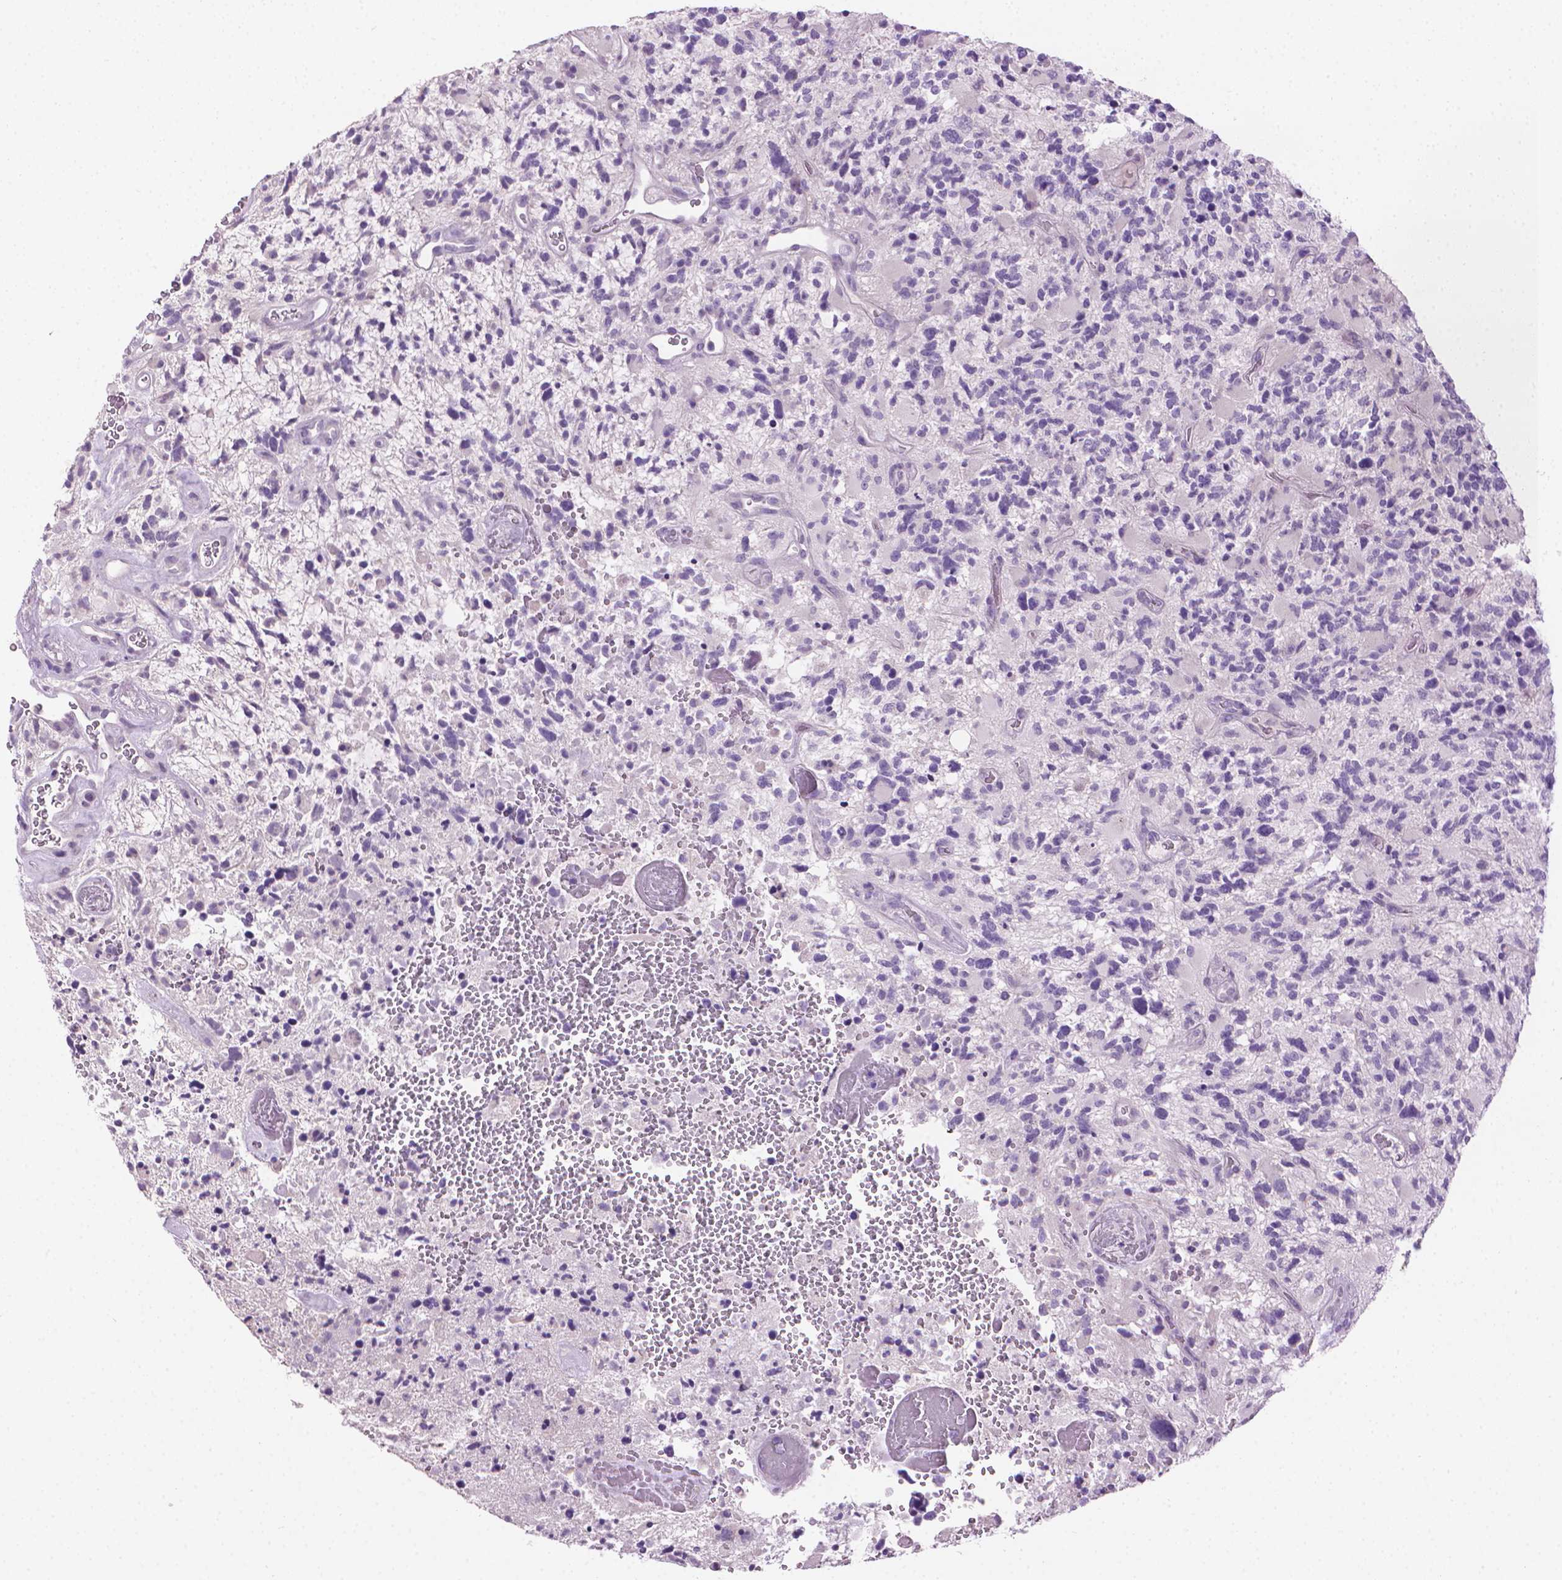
{"staining": {"intensity": "negative", "quantity": "none", "location": "none"}, "tissue": "glioma", "cell_type": "Tumor cells", "image_type": "cancer", "snomed": [{"axis": "morphology", "description": "Glioma, malignant, High grade"}, {"axis": "topography", "description": "Brain"}], "caption": "Micrograph shows no protein positivity in tumor cells of glioma tissue.", "gene": "MLANA", "patient": {"sex": "female", "age": 71}}